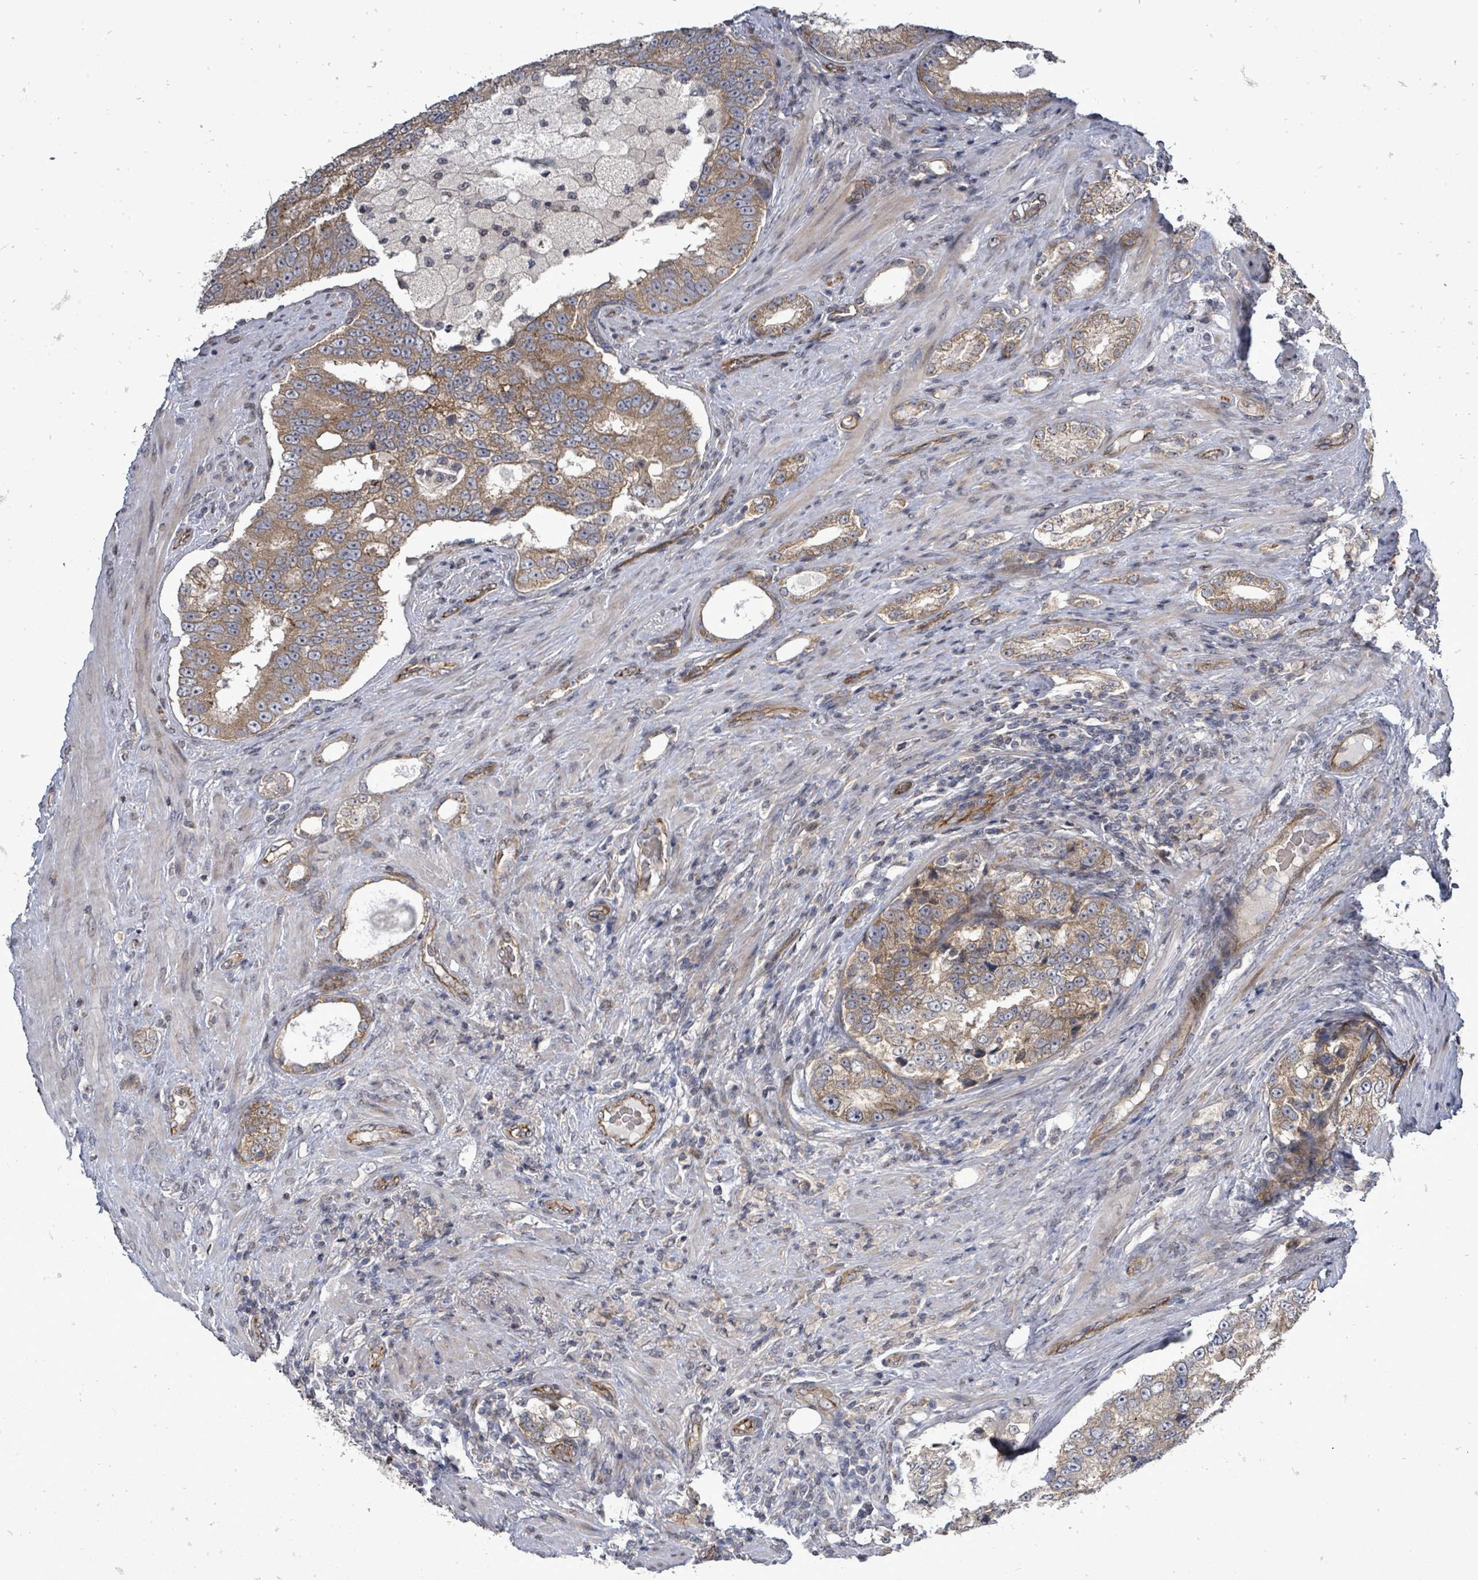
{"staining": {"intensity": "moderate", "quantity": ">75%", "location": "cytoplasmic/membranous"}, "tissue": "prostate cancer", "cell_type": "Tumor cells", "image_type": "cancer", "snomed": [{"axis": "morphology", "description": "Adenocarcinoma, High grade"}, {"axis": "topography", "description": "Prostate"}], "caption": "A brown stain shows moderate cytoplasmic/membranous staining of a protein in human prostate adenocarcinoma (high-grade) tumor cells.", "gene": "RALGAPB", "patient": {"sex": "male", "age": 70}}